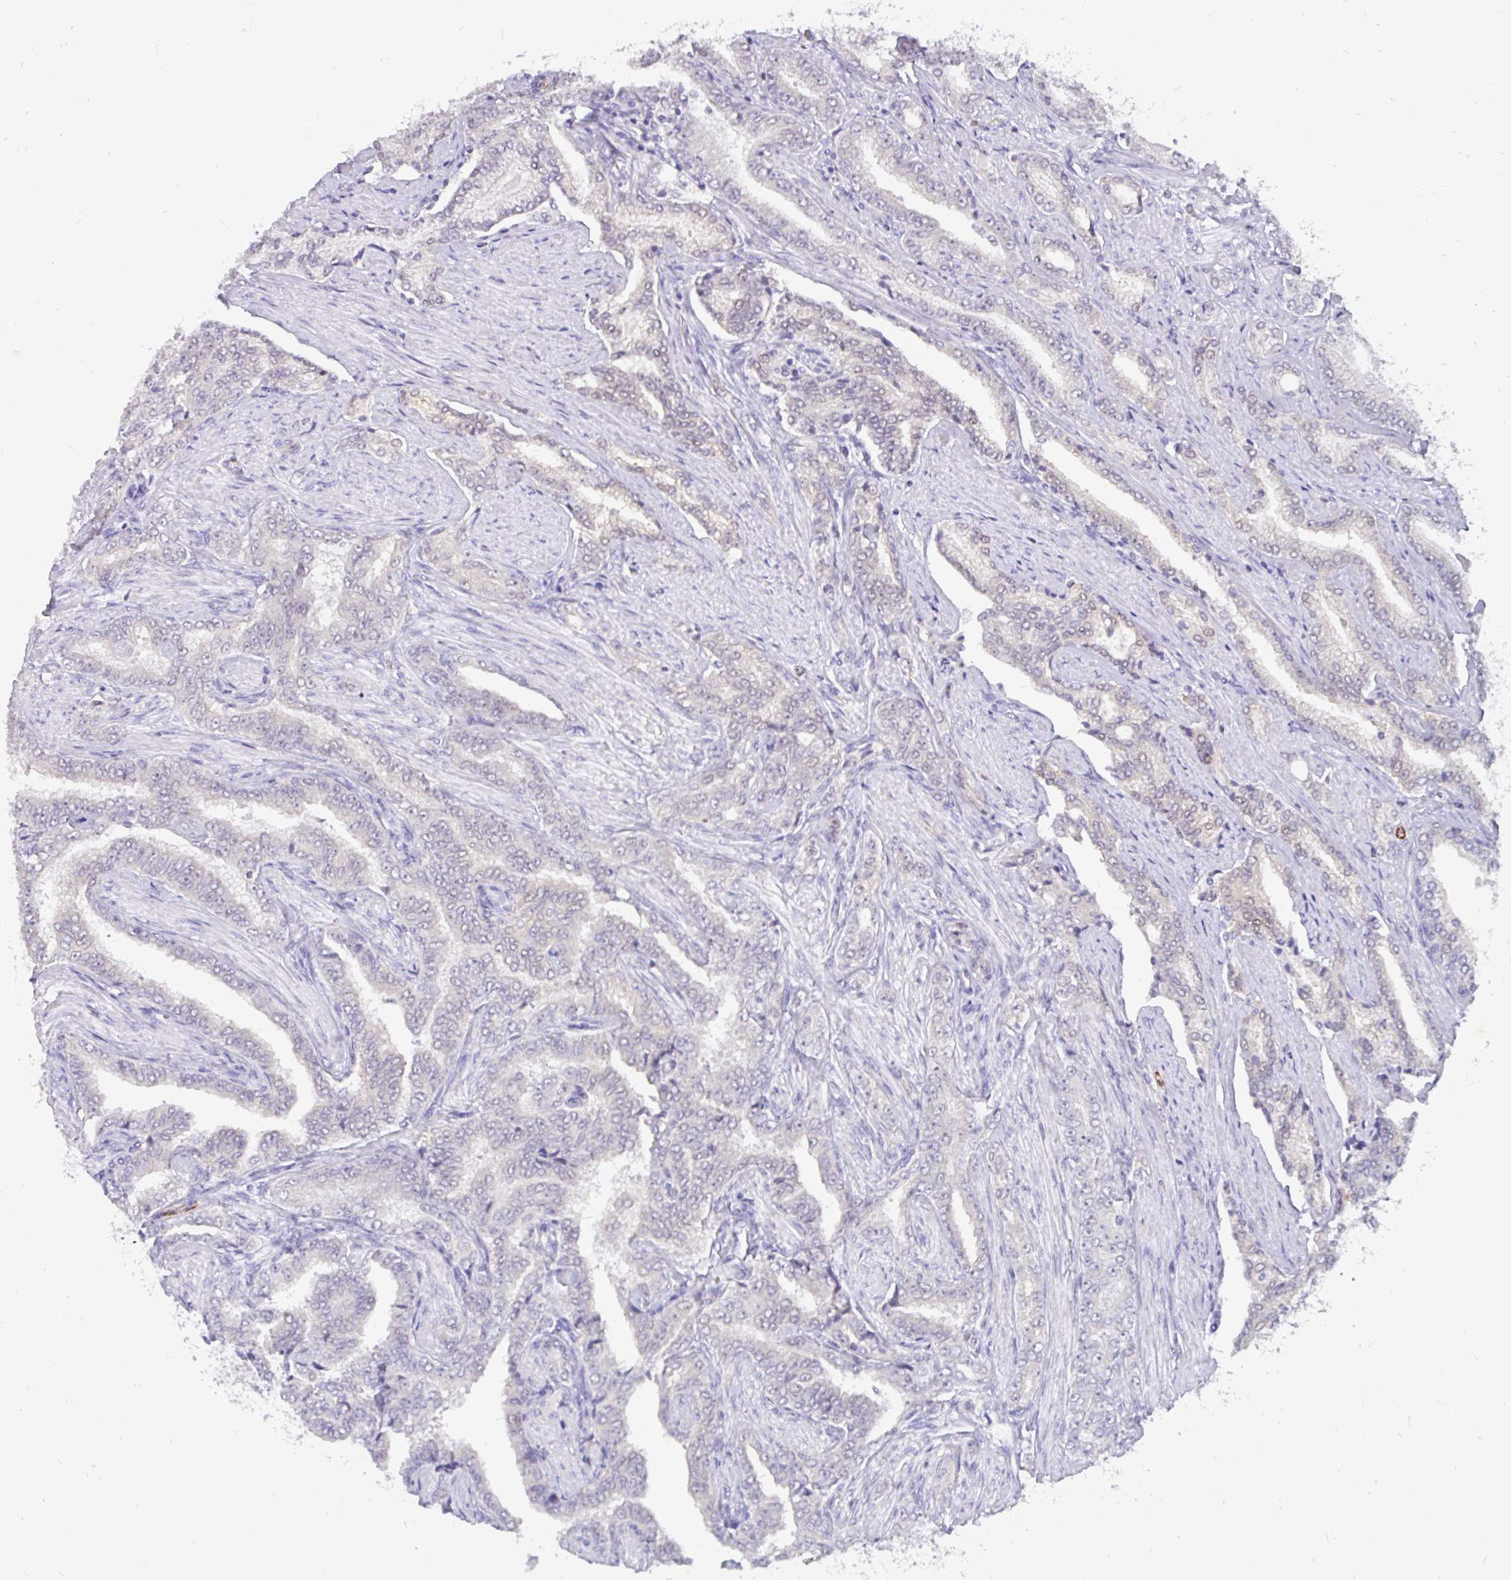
{"staining": {"intensity": "negative", "quantity": "none", "location": "none"}, "tissue": "prostate cancer", "cell_type": "Tumor cells", "image_type": "cancer", "snomed": [{"axis": "morphology", "description": "Adenocarcinoma, High grade"}, {"axis": "topography", "description": "Prostate"}], "caption": "High magnification brightfield microscopy of prostate high-grade adenocarcinoma stained with DAB (3,3'-diaminobenzidine) (brown) and counterstained with hematoxylin (blue): tumor cells show no significant staining. The staining is performed using DAB (3,3'-diaminobenzidine) brown chromogen with nuclei counter-stained in using hematoxylin.", "gene": "EML5", "patient": {"sex": "male", "age": 72}}